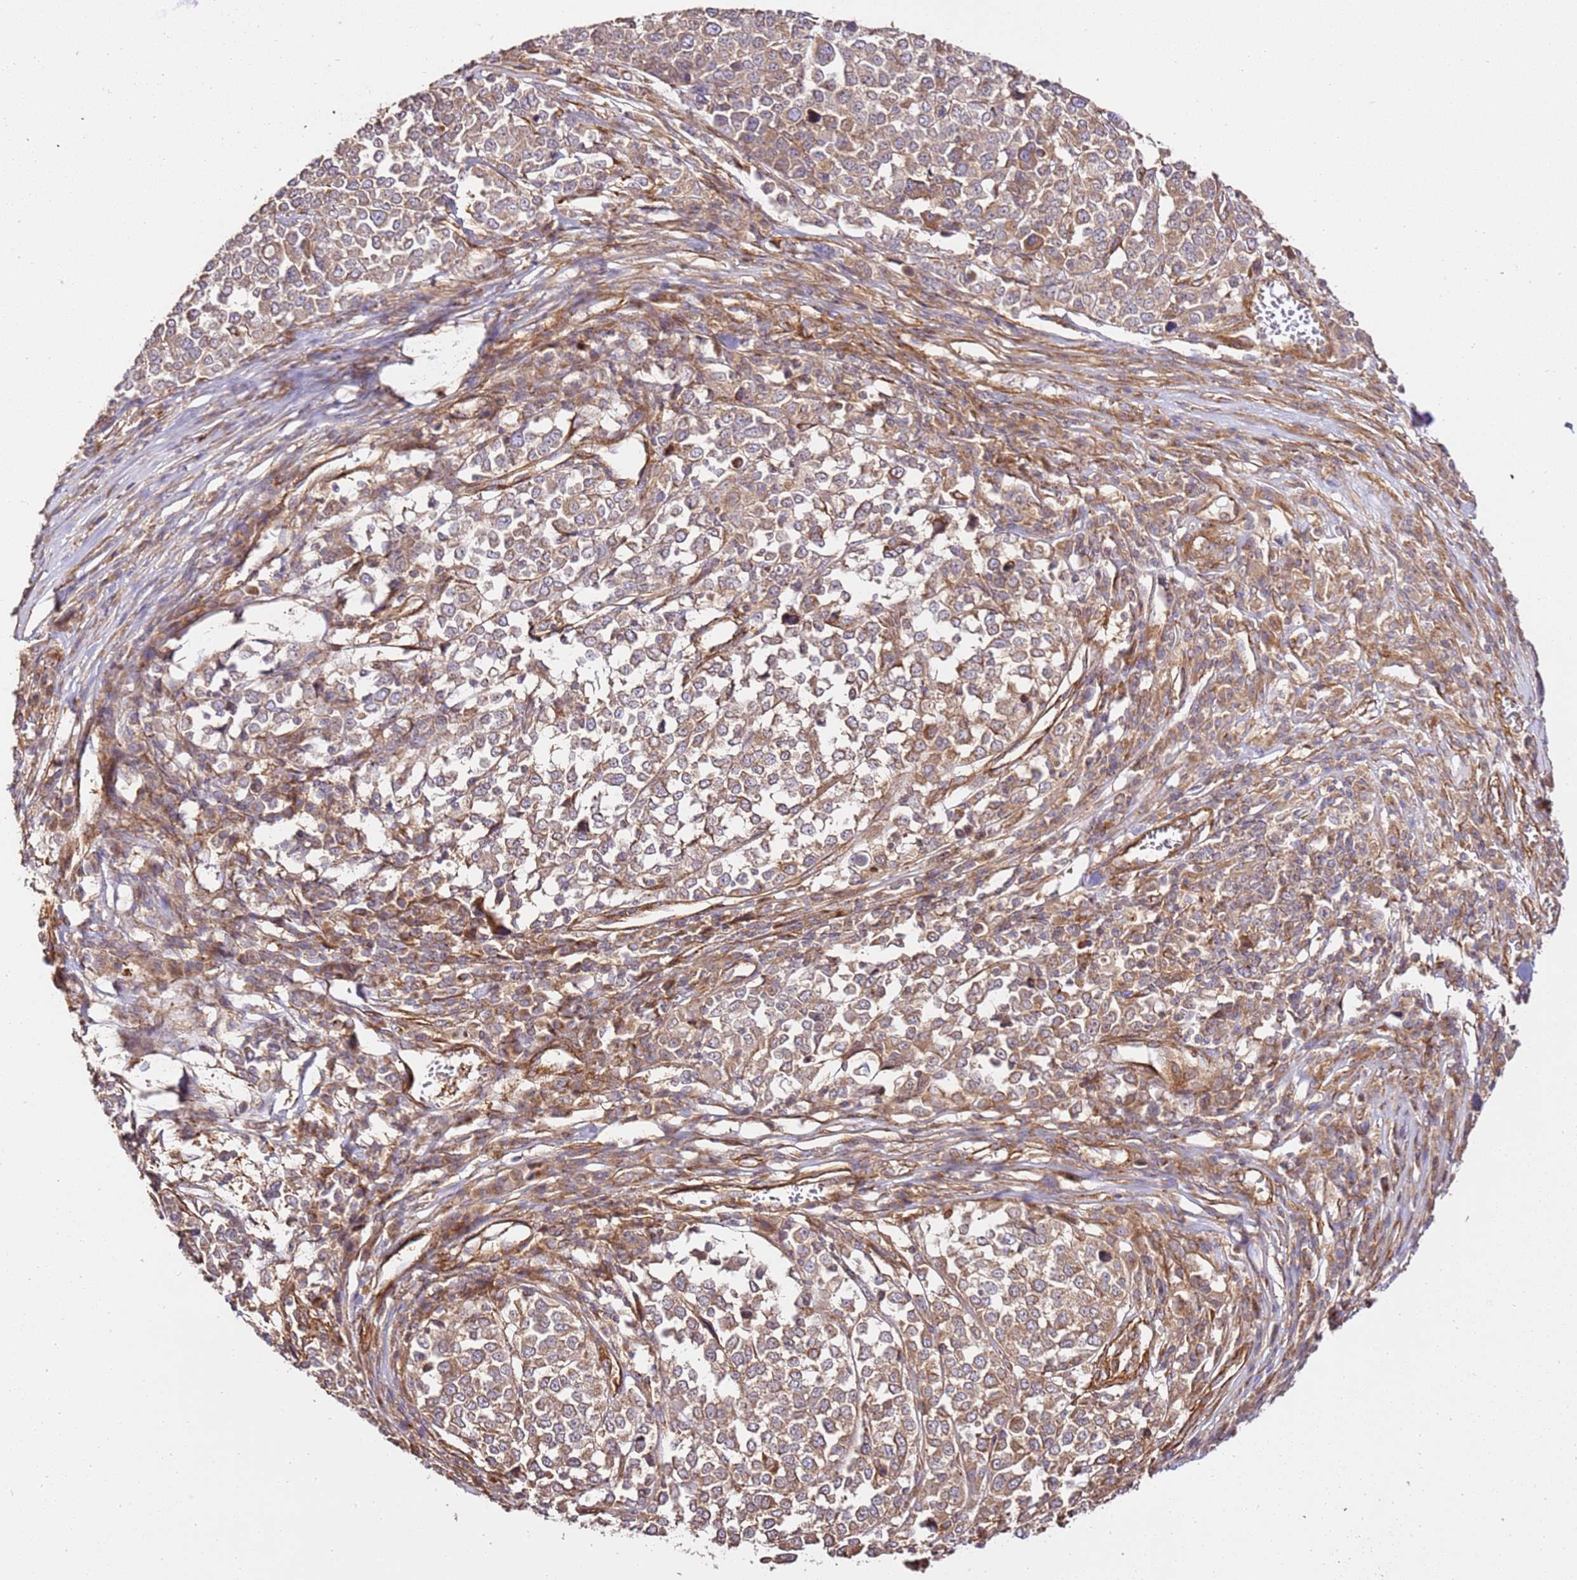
{"staining": {"intensity": "moderate", "quantity": ">75%", "location": "cytoplasmic/membranous"}, "tissue": "melanoma", "cell_type": "Tumor cells", "image_type": "cancer", "snomed": [{"axis": "morphology", "description": "Malignant melanoma, Metastatic site"}, {"axis": "topography", "description": "Lymph node"}], "caption": "Approximately >75% of tumor cells in human malignant melanoma (metastatic site) exhibit moderate cytoplasmic/membranous protein staining as visualized by brown immunohistochemical staining.", "gene": "ZBTB39", "patient": {"sex": "male", "age": 44}}